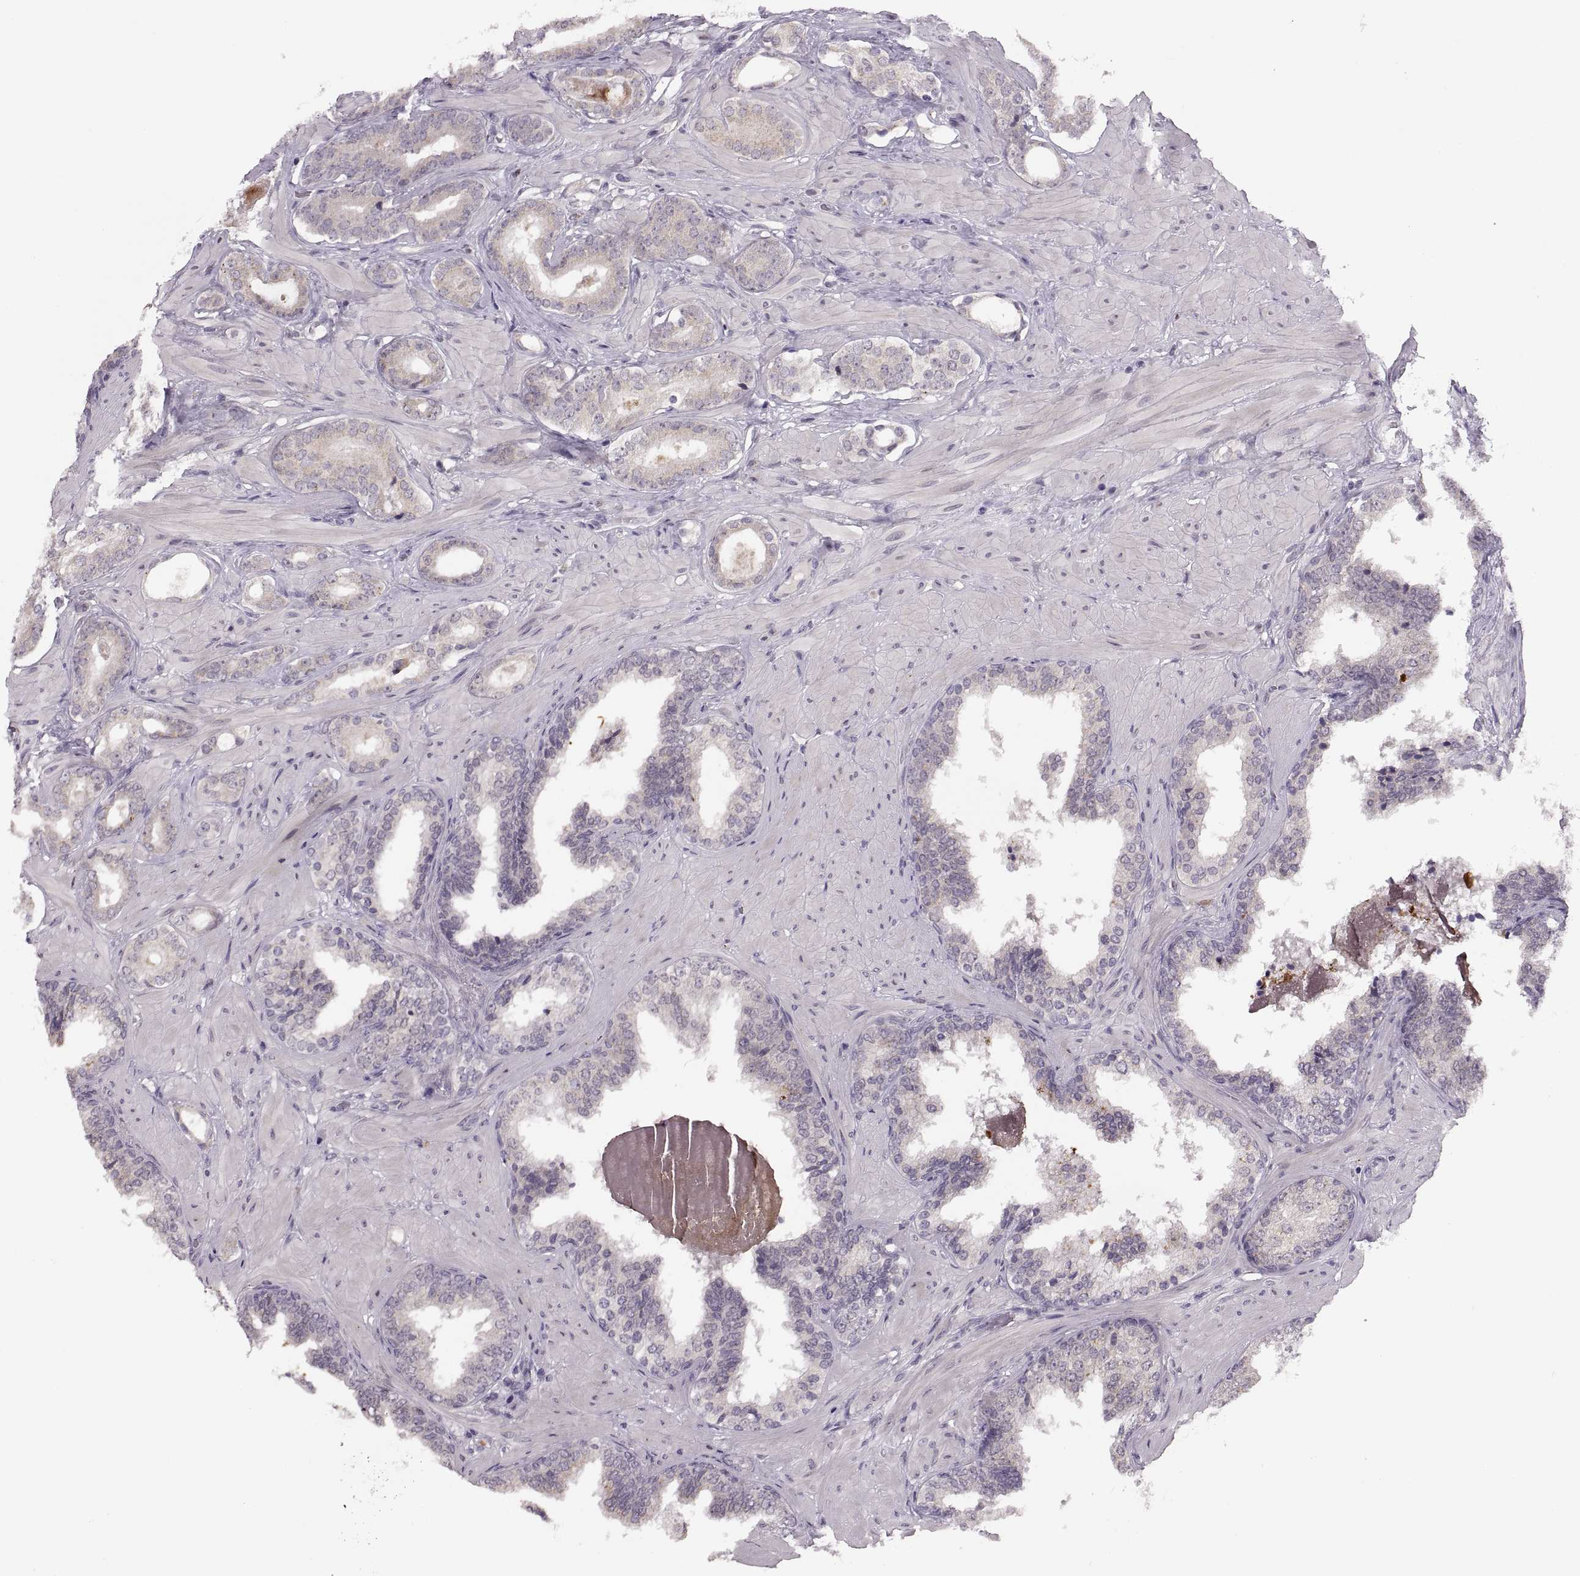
{"staining": {"intensity": "negative", "quantity": "none", "location": "none"}, "tissue": "prostate cancer", "cell_type": "Tumor cells", "image_type": "cancer", "snomed": [{"axis": "morphology", "description": "Adenocarcinoma, Low grade"}, {"axis": "topography", "description": "Prostate"}], "caption": "Photomicrograph shows no significant protein positivity in tumor cells of prostate cancer (adenocarcinoma (low-grade)).", "gene": "ADH6", "patient": {"sex": "male", "age": 60}}